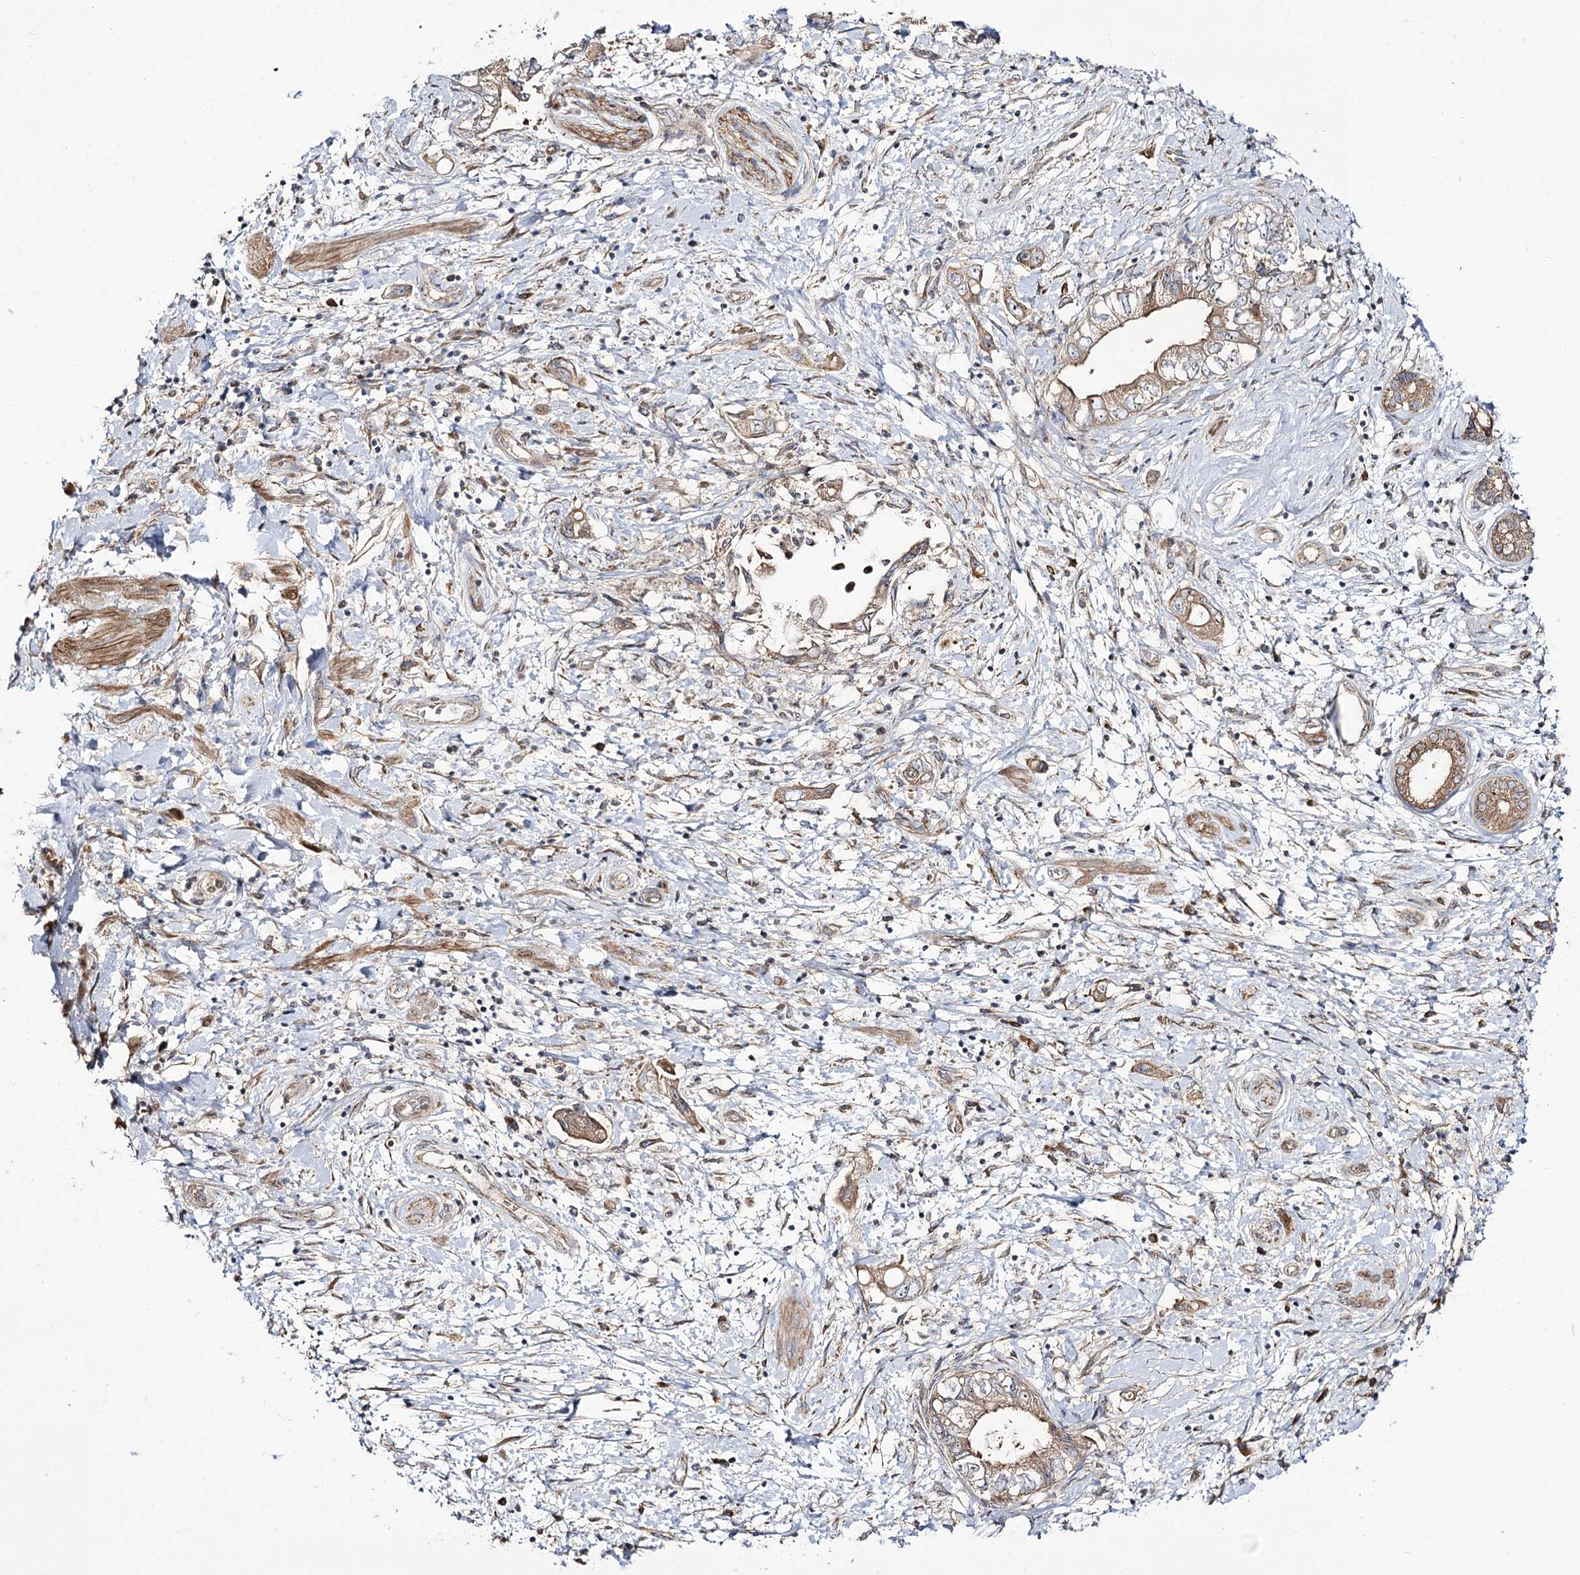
{"staining": {"intensity": "moderate", "quantity": ">75%", "location": "cytoplasmic/membranous"}, "tissue": "pancreatic cancer", "cell_type": "Tumor cells", "image_type": "cancer", "snomed": [{"axis": "morphology", "description": "Adenocarcinoma, NOS"}, {"axis": "topography", "description": "Pancreas"}], "caption": "Human pancreatic cancer stained for a protein (brown) displays moderate cytoplasmic/membranous positive staining in about >75% of tumor cells.", "gene": "C11orf80", "patient": {"sex": "female", "age": 73}}